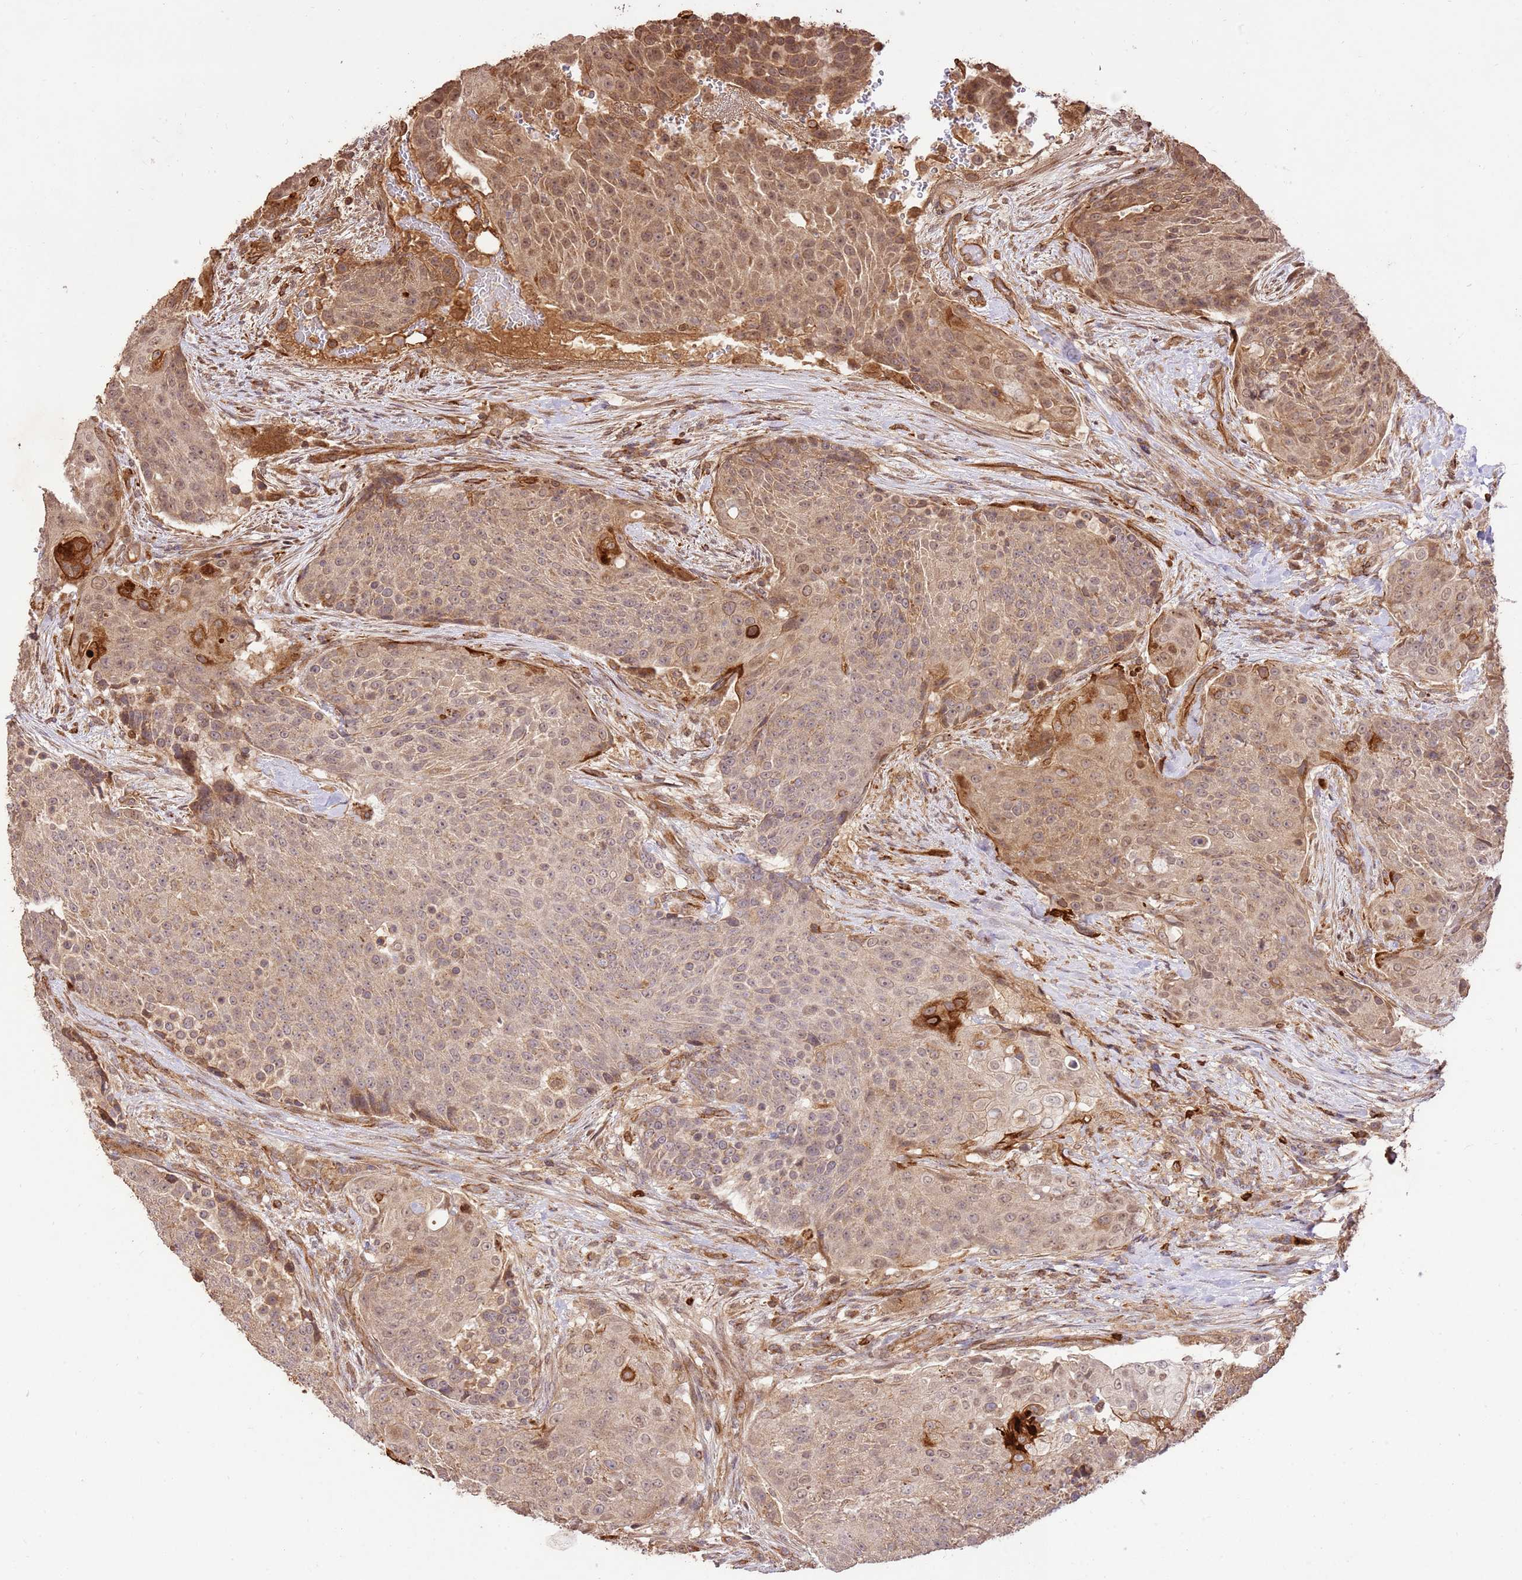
{"staining": {"intensity": "moderate", "quantity": ">75%", "location": "cytoplasmic/membranous,nuclear"}, "tissue": "urothelial cancer", "cell_type": "Tumor cells", "image_type": "cancer", "snomed": [{"axis": "morphology", "description": "Urothelial carcinoma, High grade"}, {"axis": "topography", "description": "Urinary bladder"}], "caption": "Protein staining displays moderate cytoplasmic/membranous and nuclear staining in about >75% of tumor cells in urothelial cancer. Using DAB (3,3'-diaminobenzidine) (brown) and hematoxylin (blue) stains, captured at high magnification using brightfield microscopy.", "gene": "KATNAL2", "patient": {"sex": "female", "age": 63}}